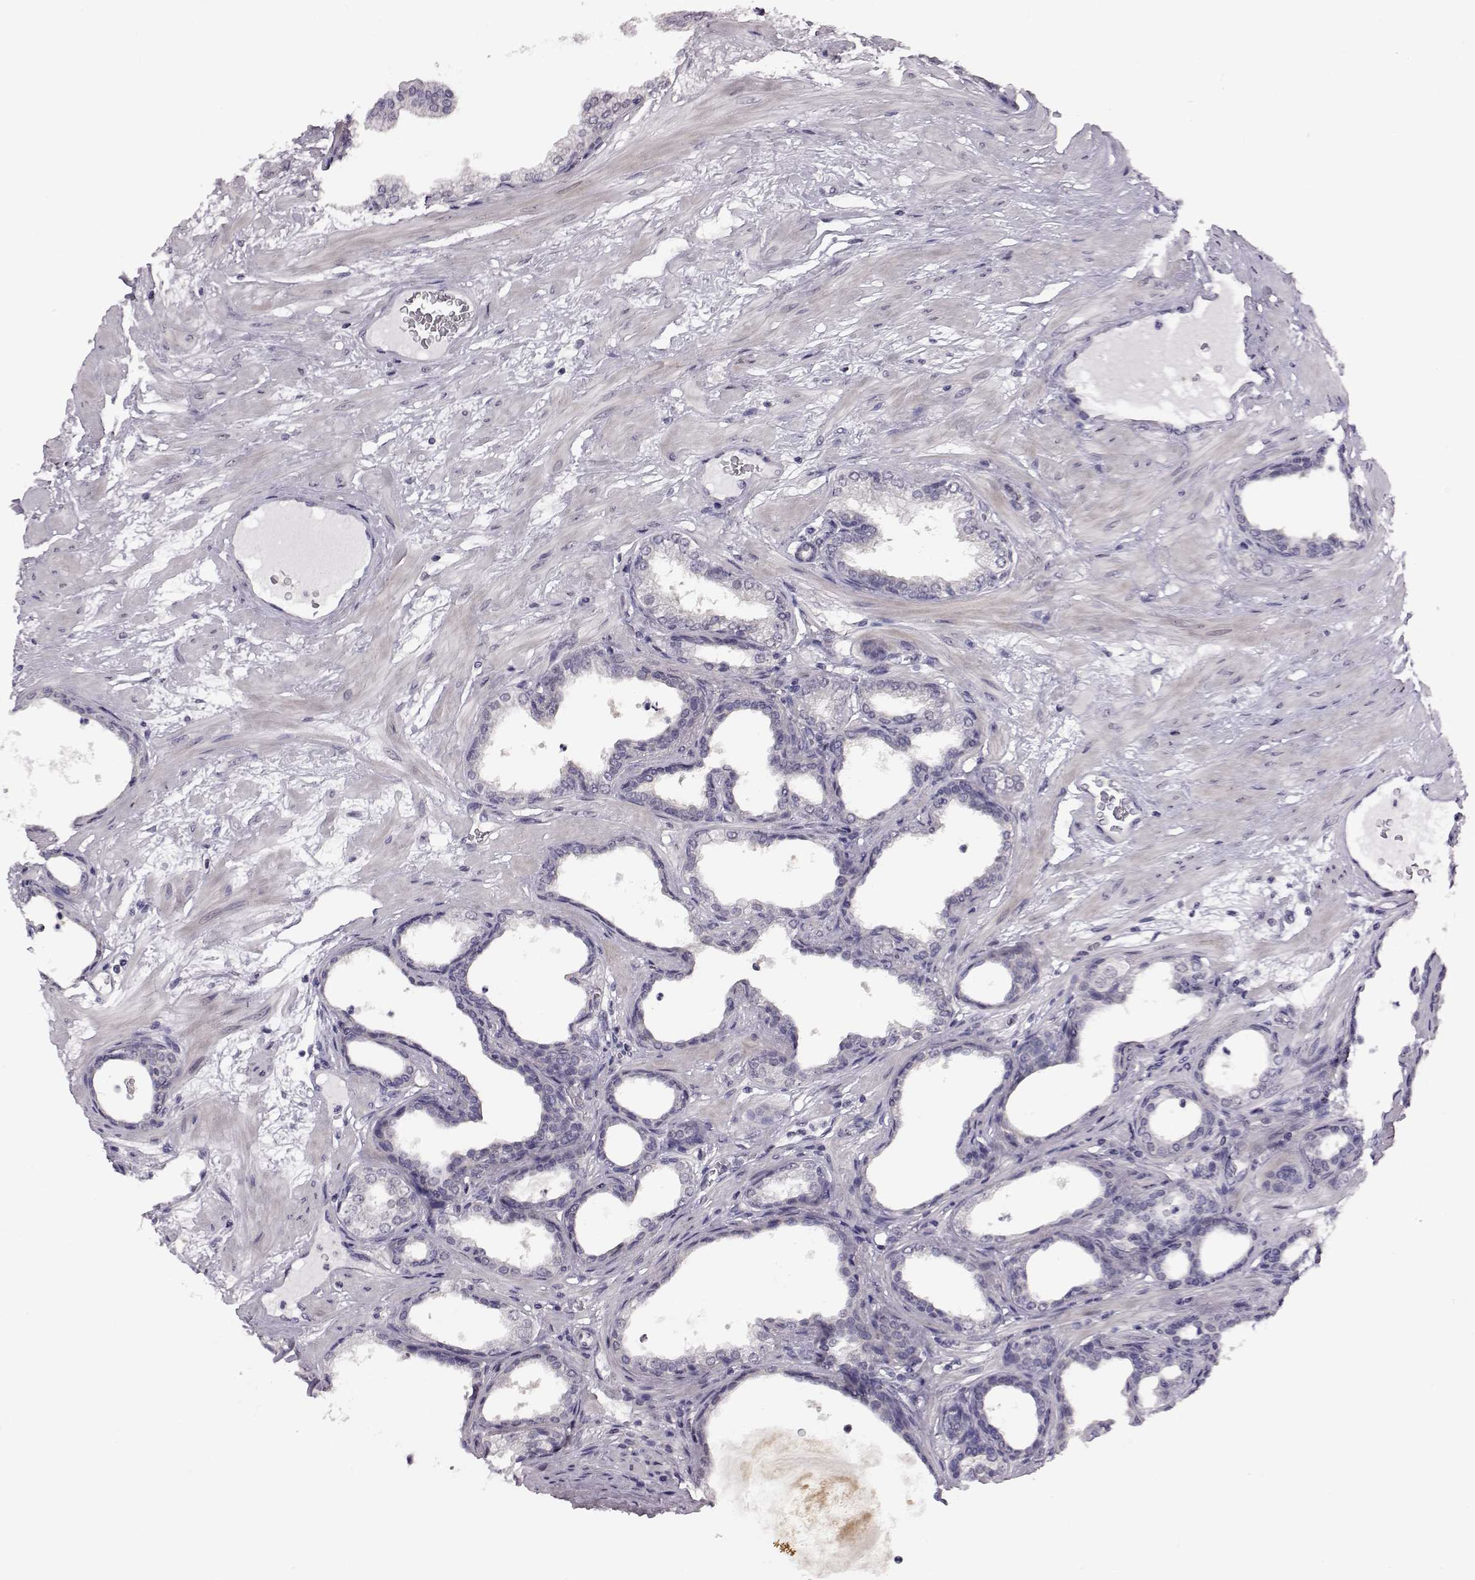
{"staining": {"intensity": "negative", "quantity": "none", "location": "none"}, "tissue": "prostate", "cell_type": "Glandular cells", "image_type": "normal", "snomed": [{"axis": "morphology", "description": "Normal tissue, NOS"}, {"axis": "topography", "description": "Prostate"}], "caption": "This is an IHC image of unremarkable human prostate. There is no positivity in glandular cells.", "gene": "C10orf62", "patient": {"sex": "male", "age": 37}}